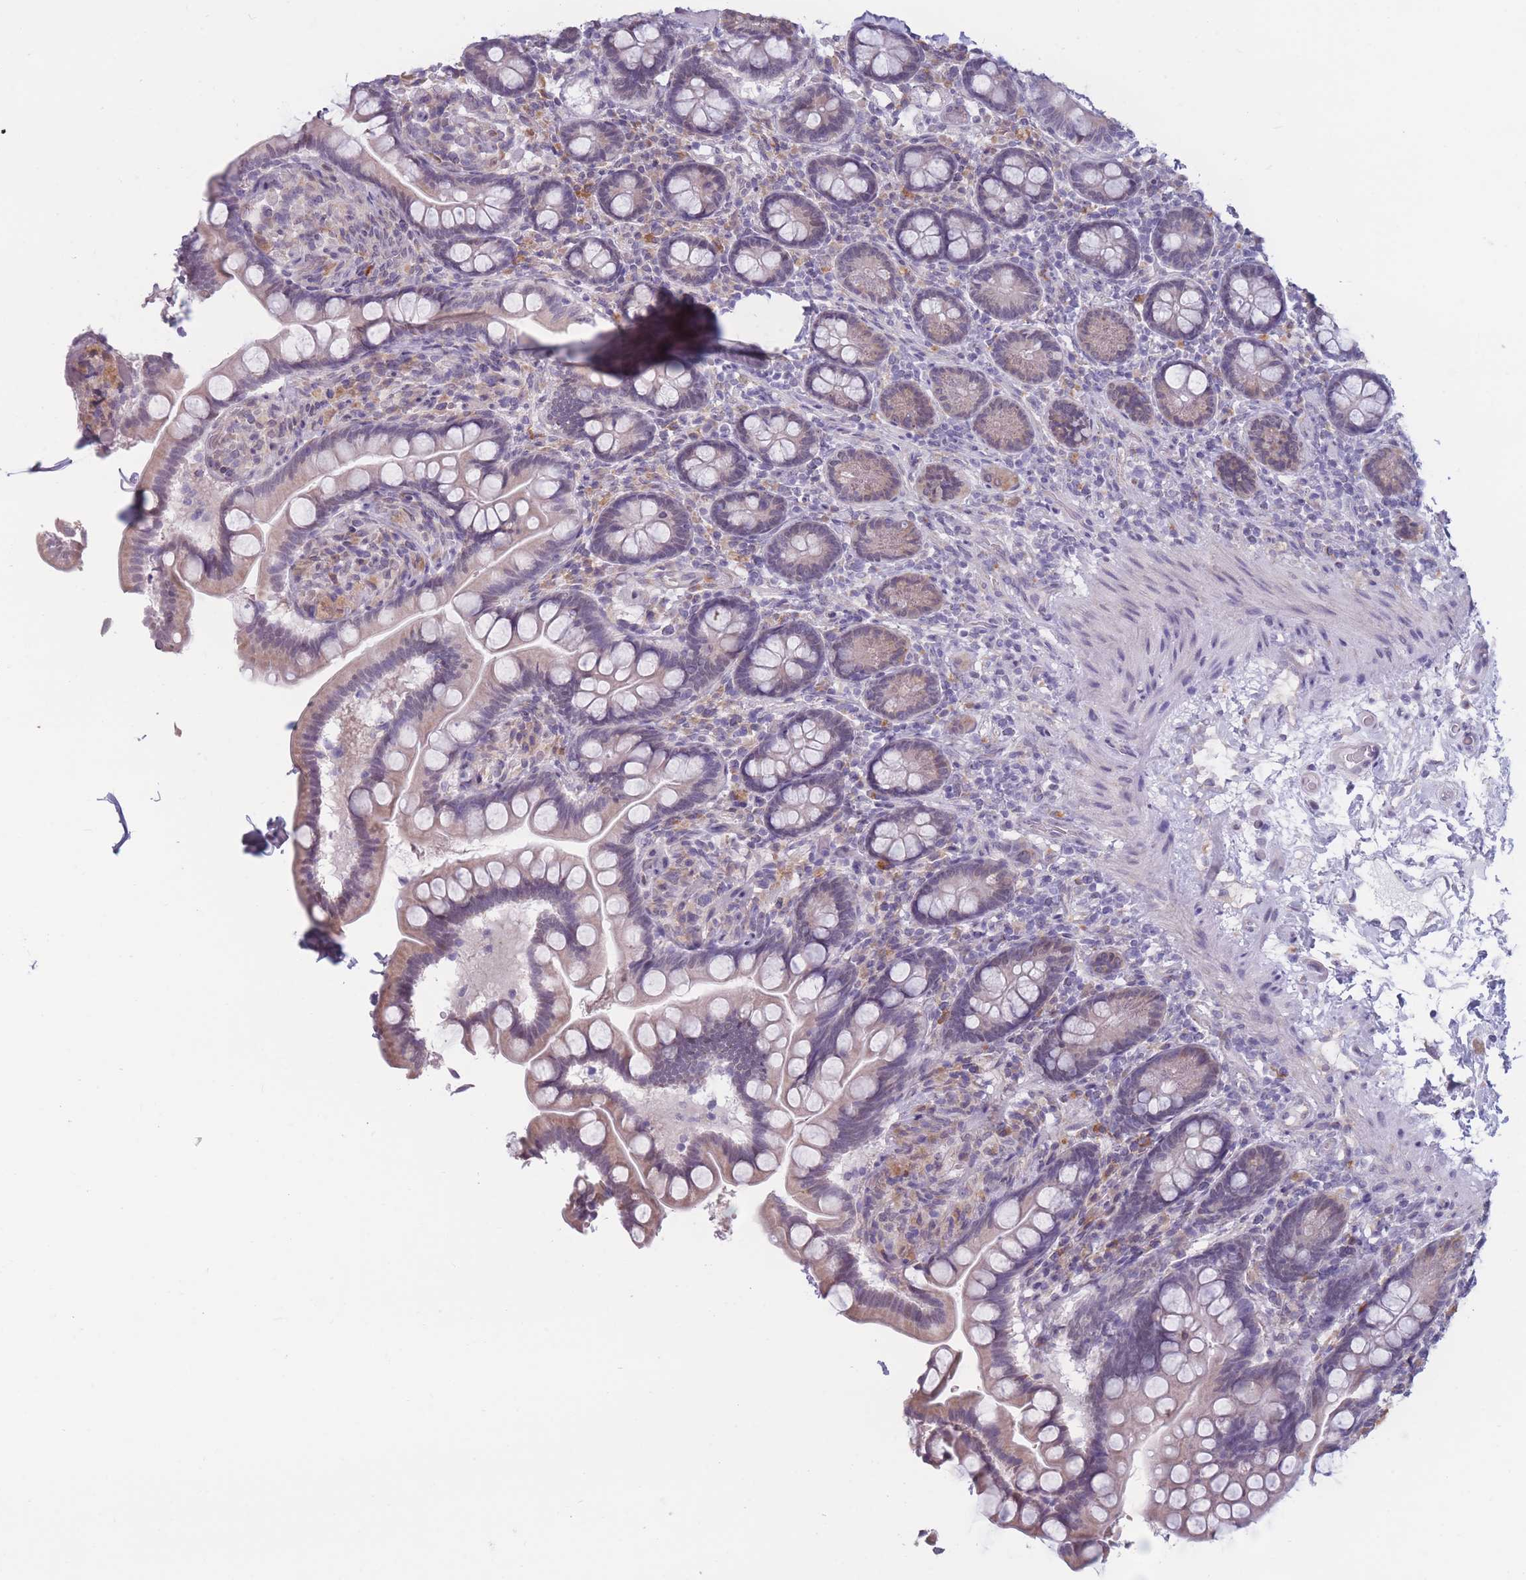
{"staining": {"intensity": "weak", "quantity": "<25%", "location": "cytoplasmic/membranous"}, "tissue": "small intestine", "cell_type": "Glandular cells", "image_type": "normal", "snomed": [{"axis": "morphology", "description": "Normal tissue, NOS"}, {"axis": "topography", "description": "Small intestine"}], "caption": "This is an IHC micrograph of unremarkable small intestine. There is no staining in glandular cells.", "gene": "COL27A1", "patient": {"sex": "female", "age": 64}}